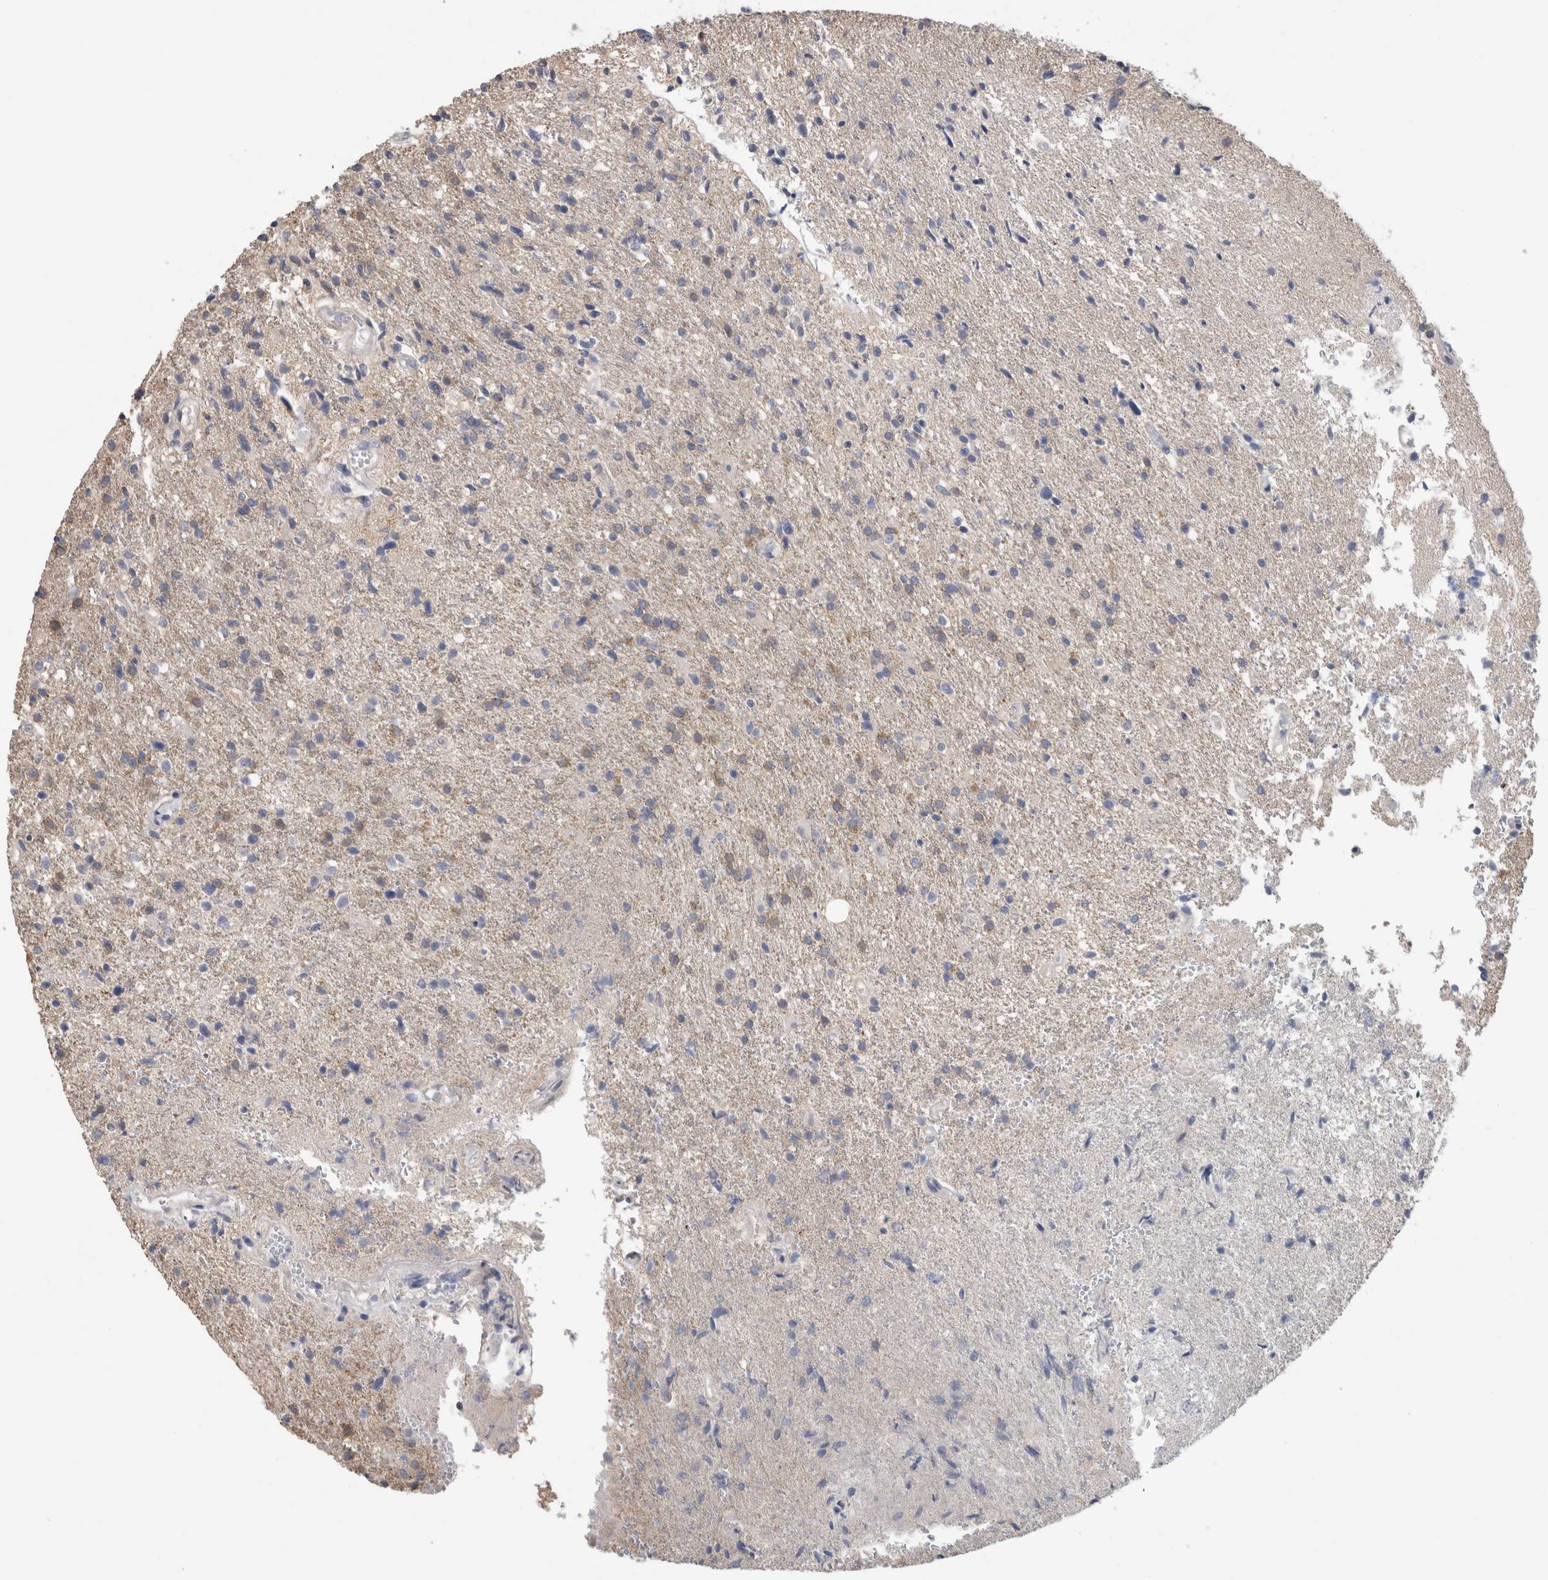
{"staining": {"intensity": "moderate", "quantity": "<25%", "location": "cytoplasmic/membranous"}, "tissue": "glioma", "cell_type": "Tumor cells", "image_type": "cancer", "snomed": [{"axis": "morphology", "description": "Glioma, malignant, High grade"}, {"axis": "topography", "description": "Brain"}], "caption": "Glioma stained with a brown dye shows moderate cytoplasmic/membranous positive expression in approximately <25% of tumor cells.", "gene": "SCRN1", "patient": {"sex": "male", "age": 72}}